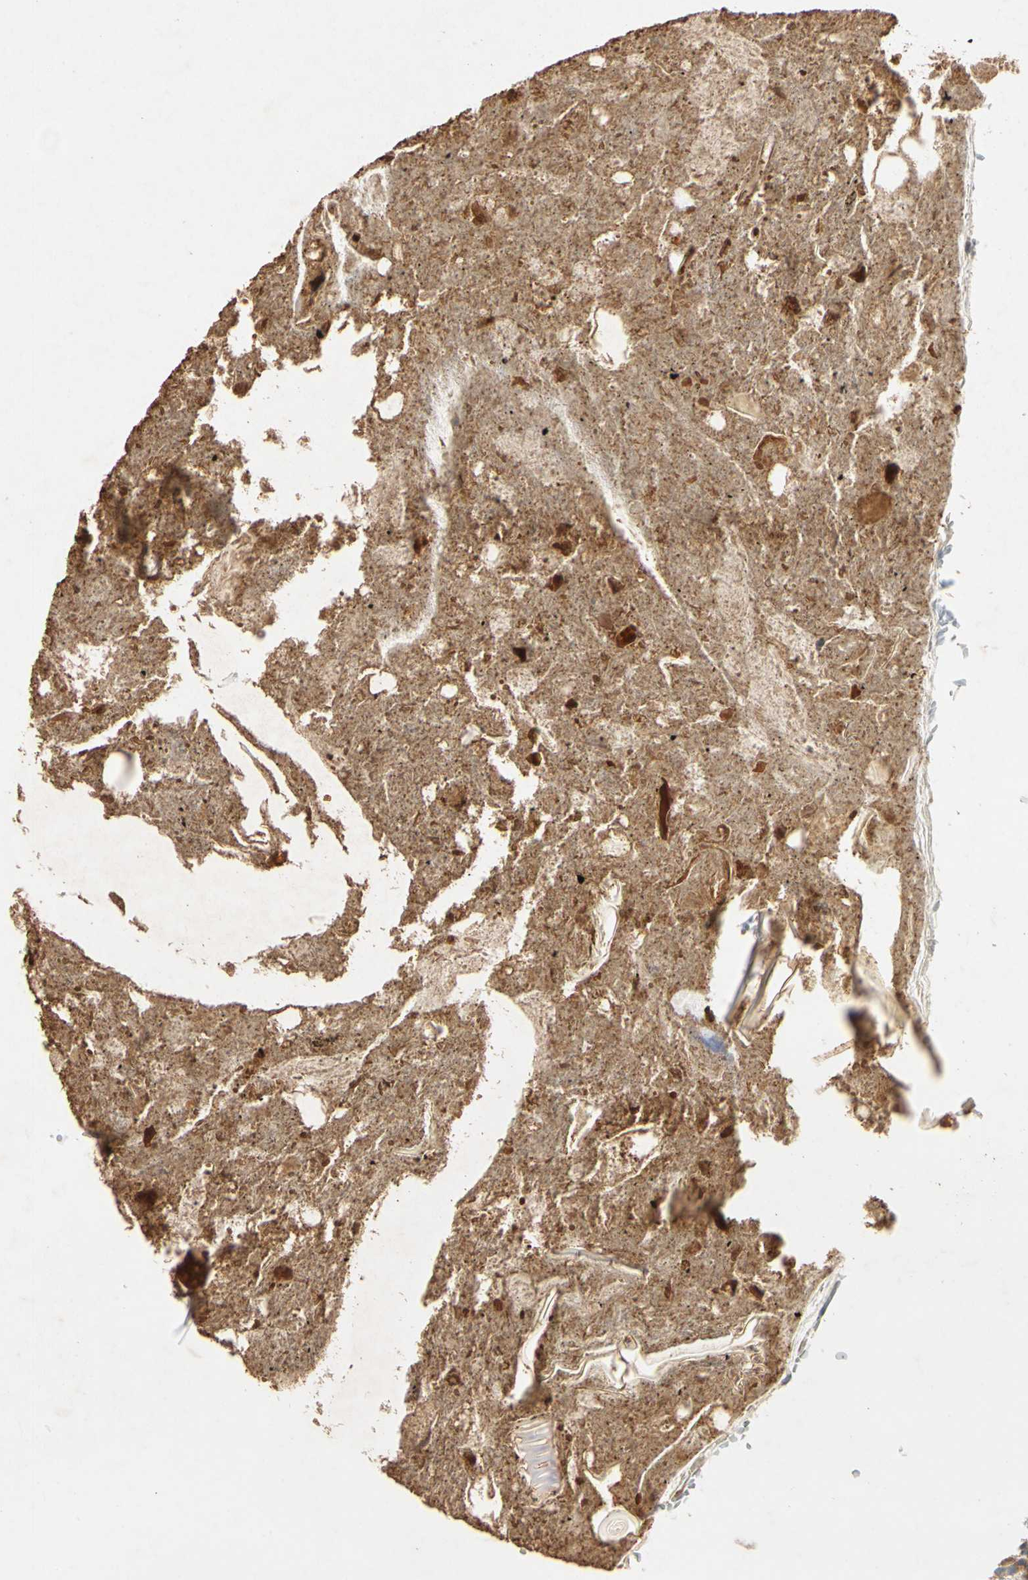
{"staining": {"intensity": "moderate", "quantity": ">75%", "location": "cytoplasmic/membranous,nuclear"}, "tissue": "appendix", "cell_type": "Glandular cells", "image_type": "normal", "snomed": [{"axis": "morphology", "description": "Normal tissue, NOS"}, {"axis": "topography", "description": "Appendix"}], "caption": "Normal appendix was stained to show a protein in brown. There is medium levels of moderate cytoplasmic/membranous,nuclear positivity in about >75% of glandular cells. Nuclei are stained in blue.", "gene": "WIPI1", "patient": {"sex": "female", "age": 10}}